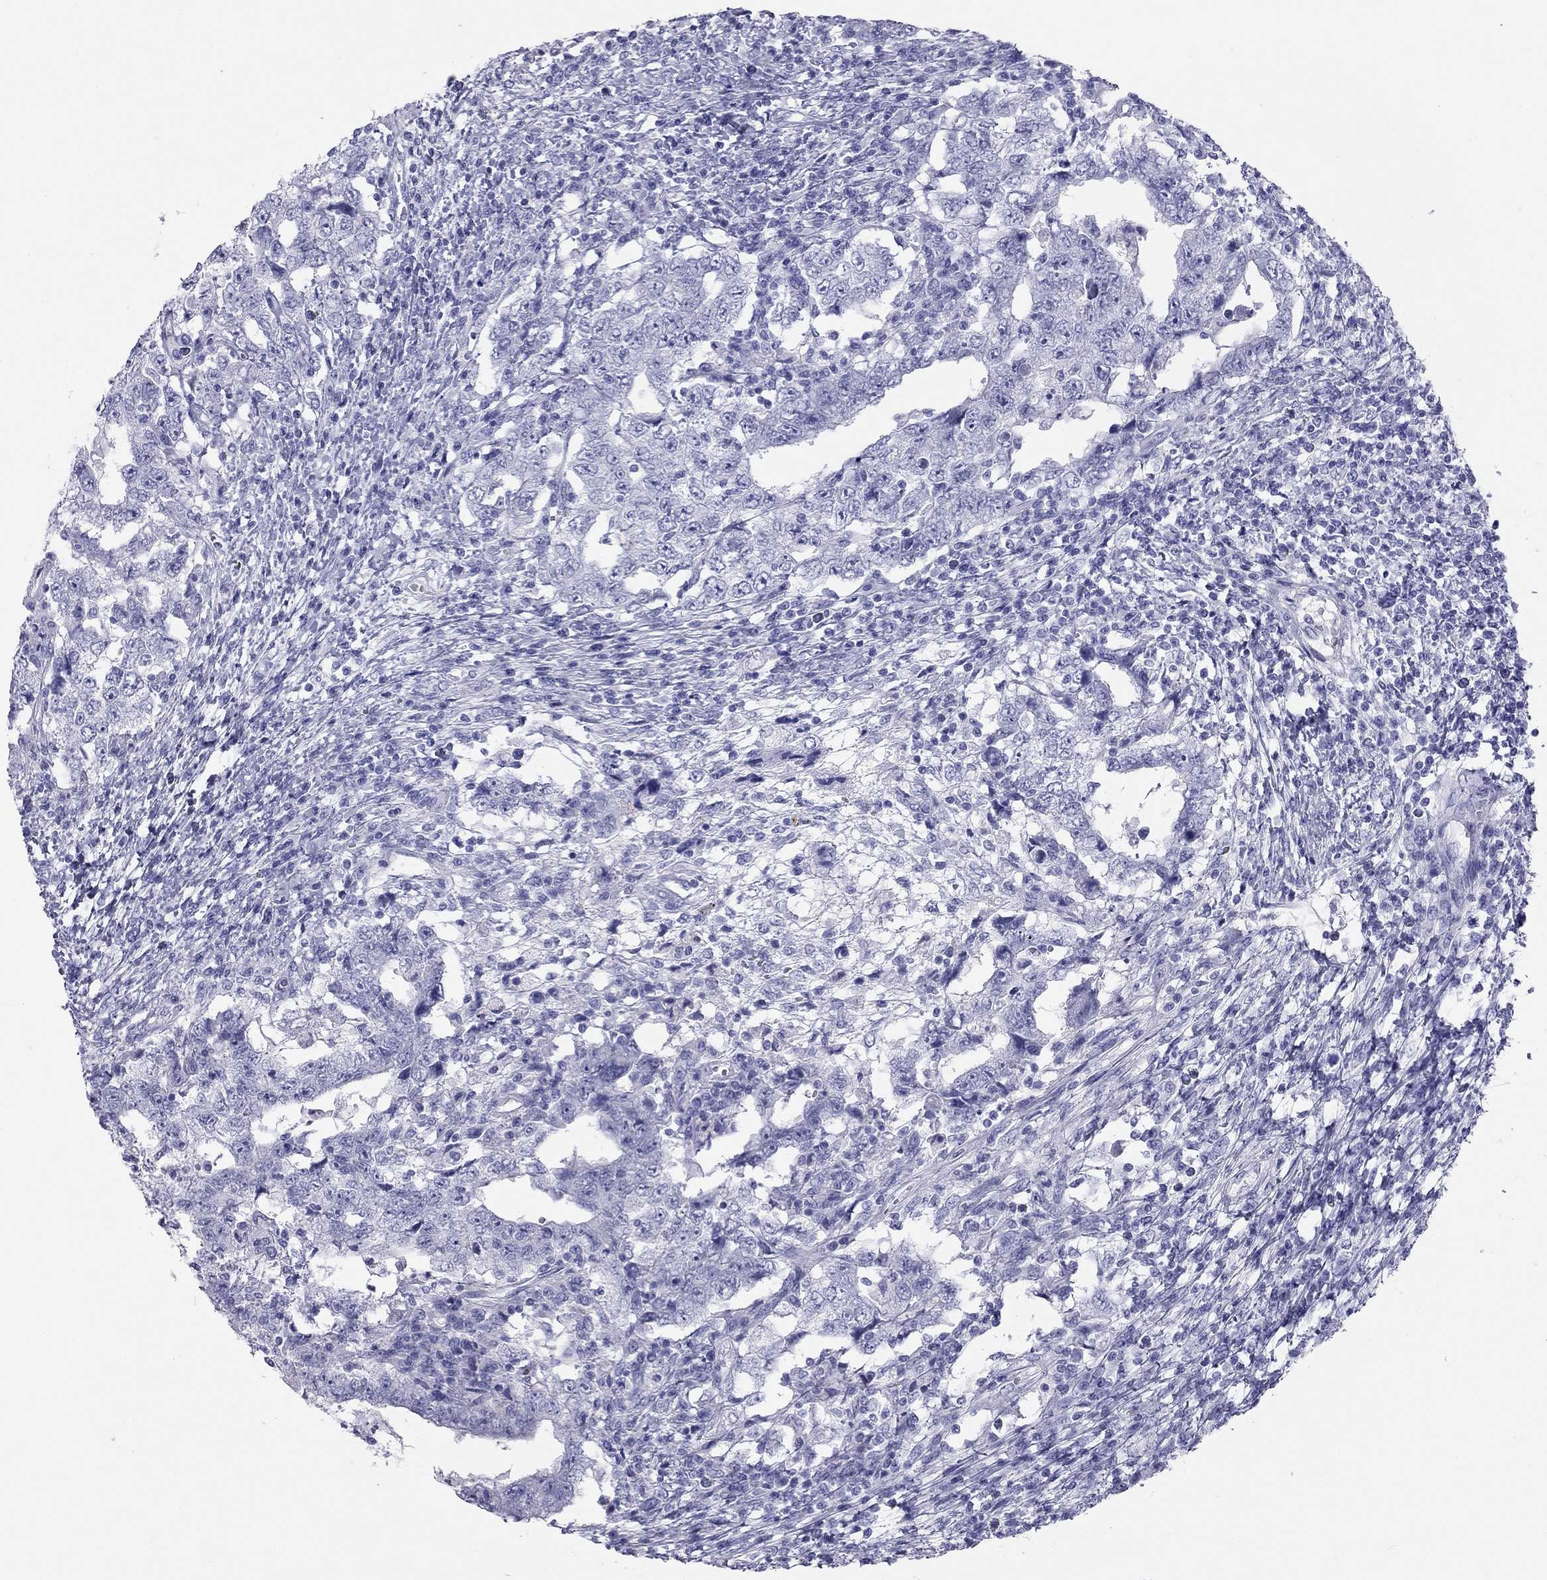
{"staining": {"intensity": "negative", "quantity": "none", "location": "none"}, "tissue": "testis cancer", "cell_type": "Tumor cells", "image_type": "cancer", "snomed": [{"axis": "morphology", "description": "Carcinoma, Embryonal, NOS"}, {"axis": "topography", "description": "Testis"}], "caption": "This is a image of IHC staining of testis embryonal carcinoma, which shows no expression in tumor cells.", "gene": "TRPM3", "patient": {"sex": "male", "age": 26}}